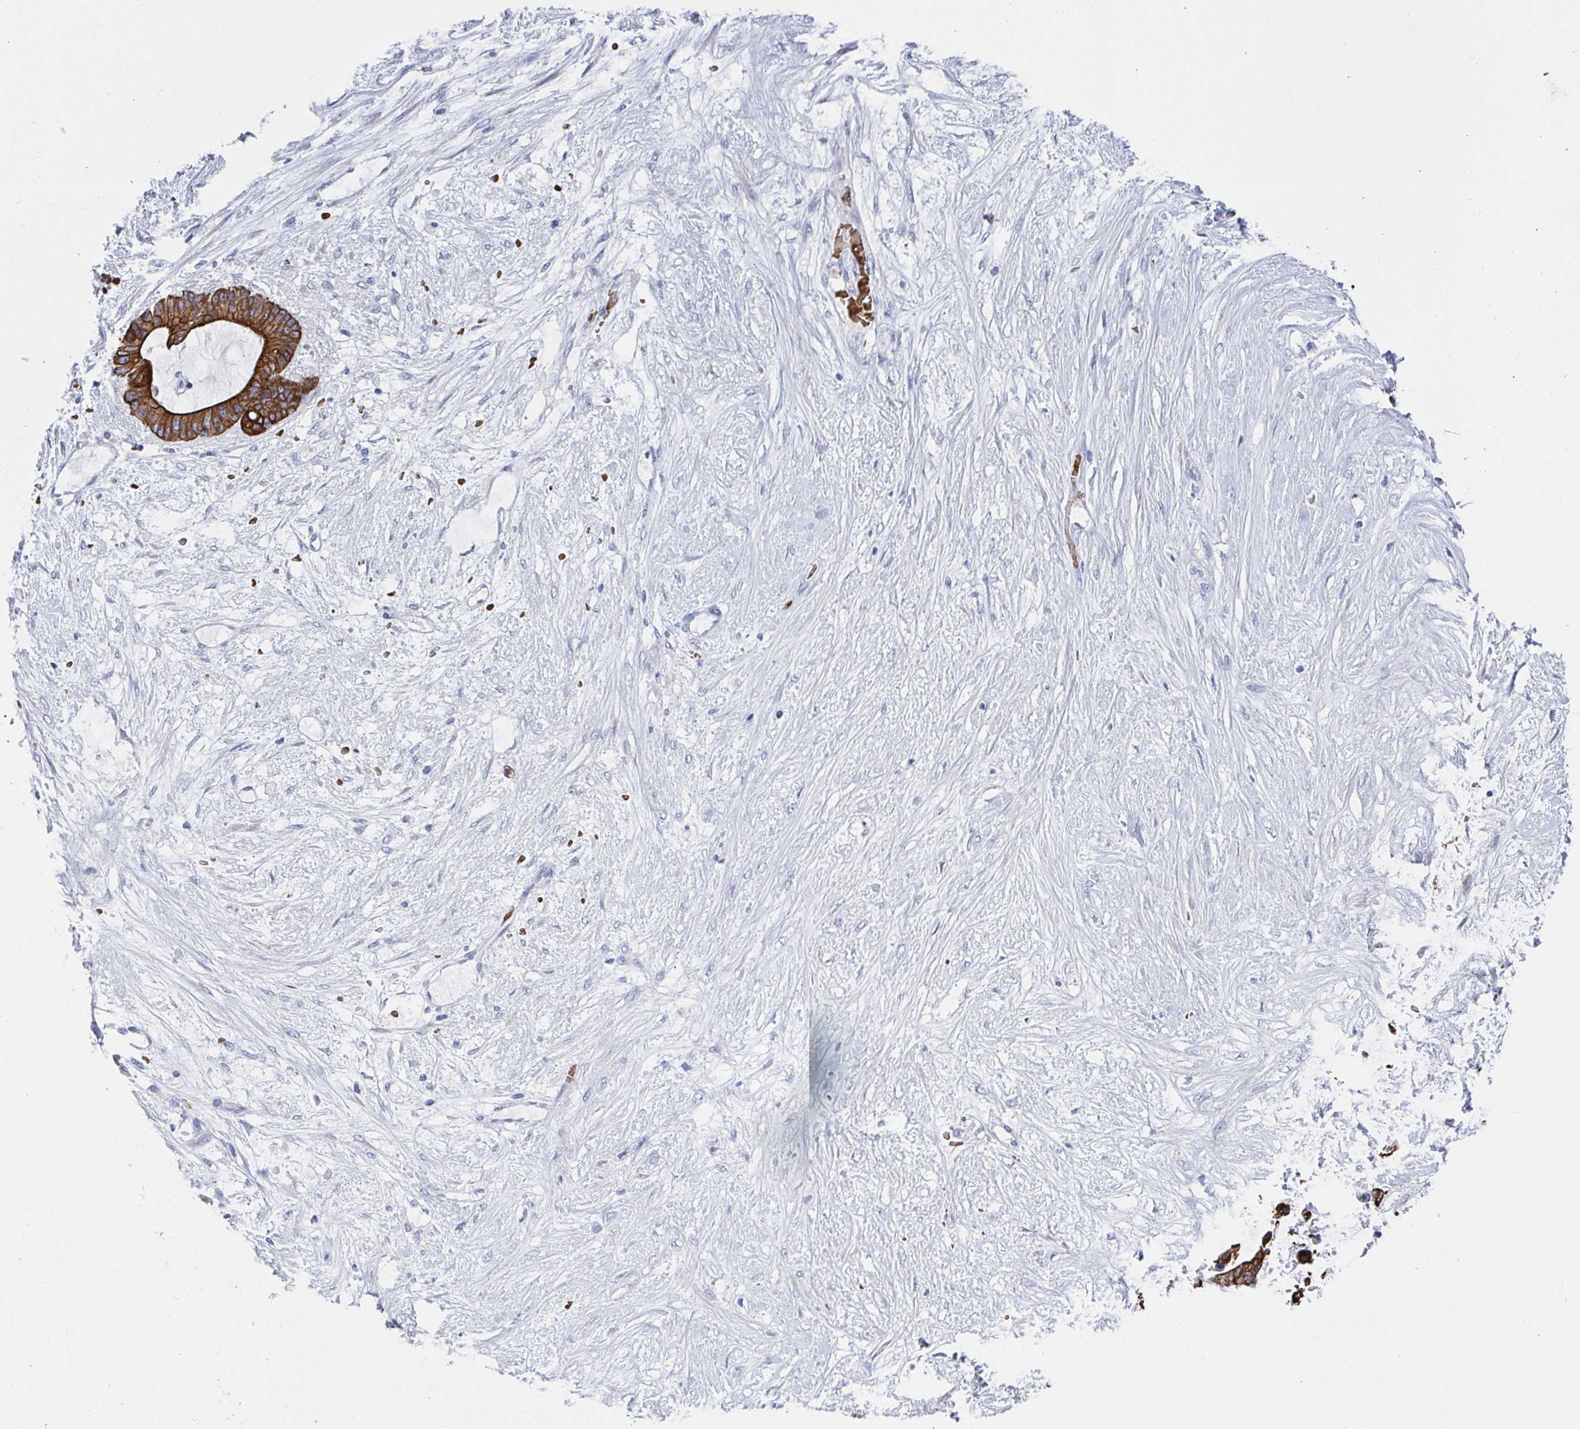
{"staining": {"intensity": "strong", "quantity": ">75%", "location": "cytoplasmic/membranous"}, "tissue": "liver cancer", "cell_type": "Tumor cells", "image_type": "cancer", "snomed": [{"axis": "morphology", "description": "Normal tissue, NOS"}, {"axis": "morphology", "description": "Cholangiocarcinoma"}, {"axis": "topography", "description": "Liver"}, {"axis": "topography", "description": "Peripheral nerve tissue"}], "caption": "There is high levels of strong cytoplasmic/membranous positivity in tumor cells of liver cholangiocarcinoma, as demonstrated by immunohistochemical staining (brown color).", "gene": "CLDN8", "patient": {"sex": "female", "age": 73}}